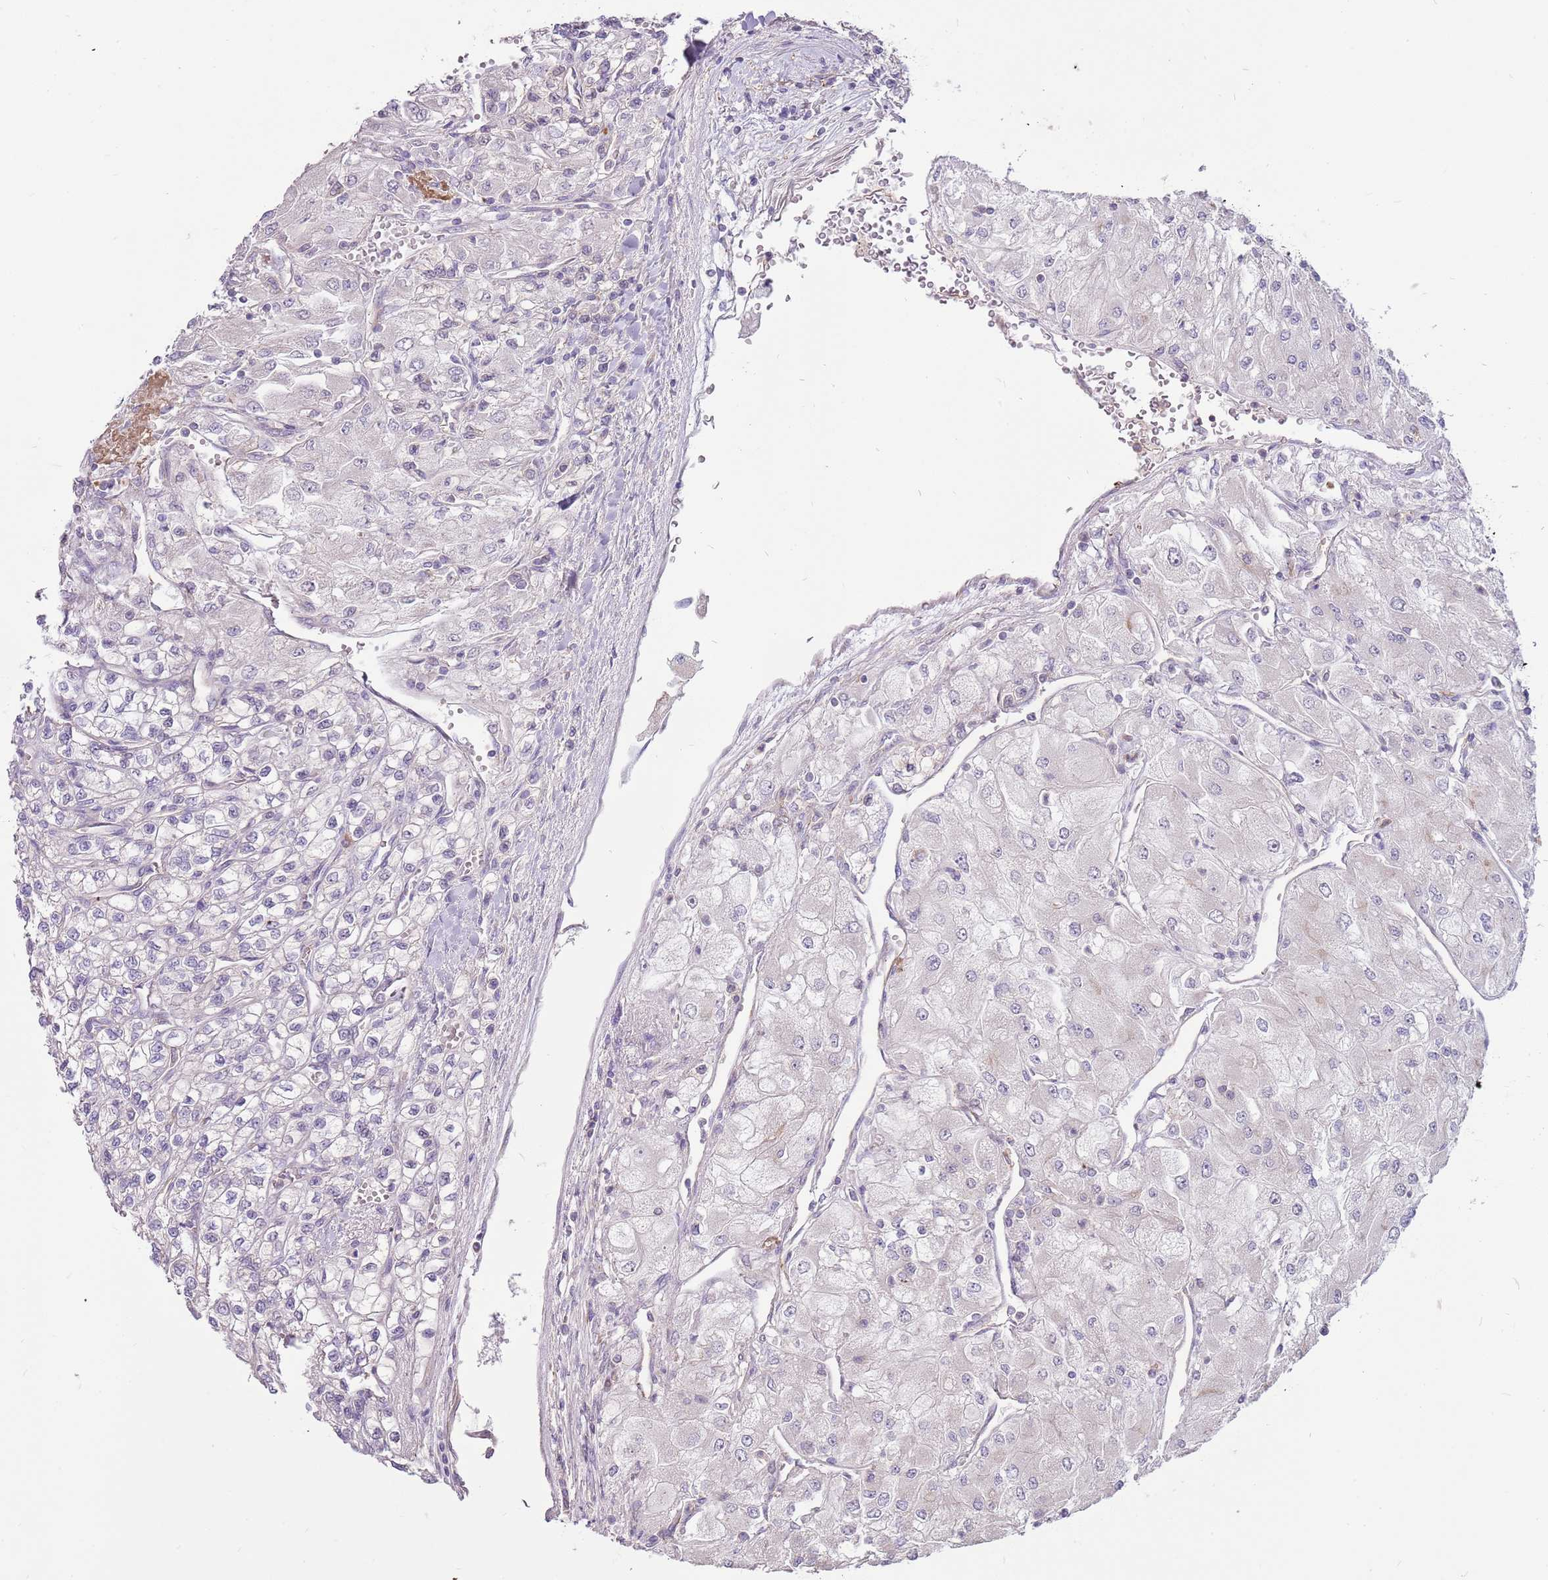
{"staining": {"intensity": "negative", "quantity": "none", "location": "none"}, "tissue": "renal cancer", "cell_type": "Tumor cells", "image_type": "cancer", "snomed": [{"axis": "morphology", "description": "Adenocarcinoma, NOS"}, {"axis": "topography", "description": "Kidney"}], "caption": "DAB (3,3'-diaminobenzidine) immunohistochemical staining of renal cancer exhibits no significant expression in tumor cells. (Brightfield microscopy of DAB IHC at high magnification).", "gene": "SPATA31D1", "patient": {"sex": "male", "age": 80}}